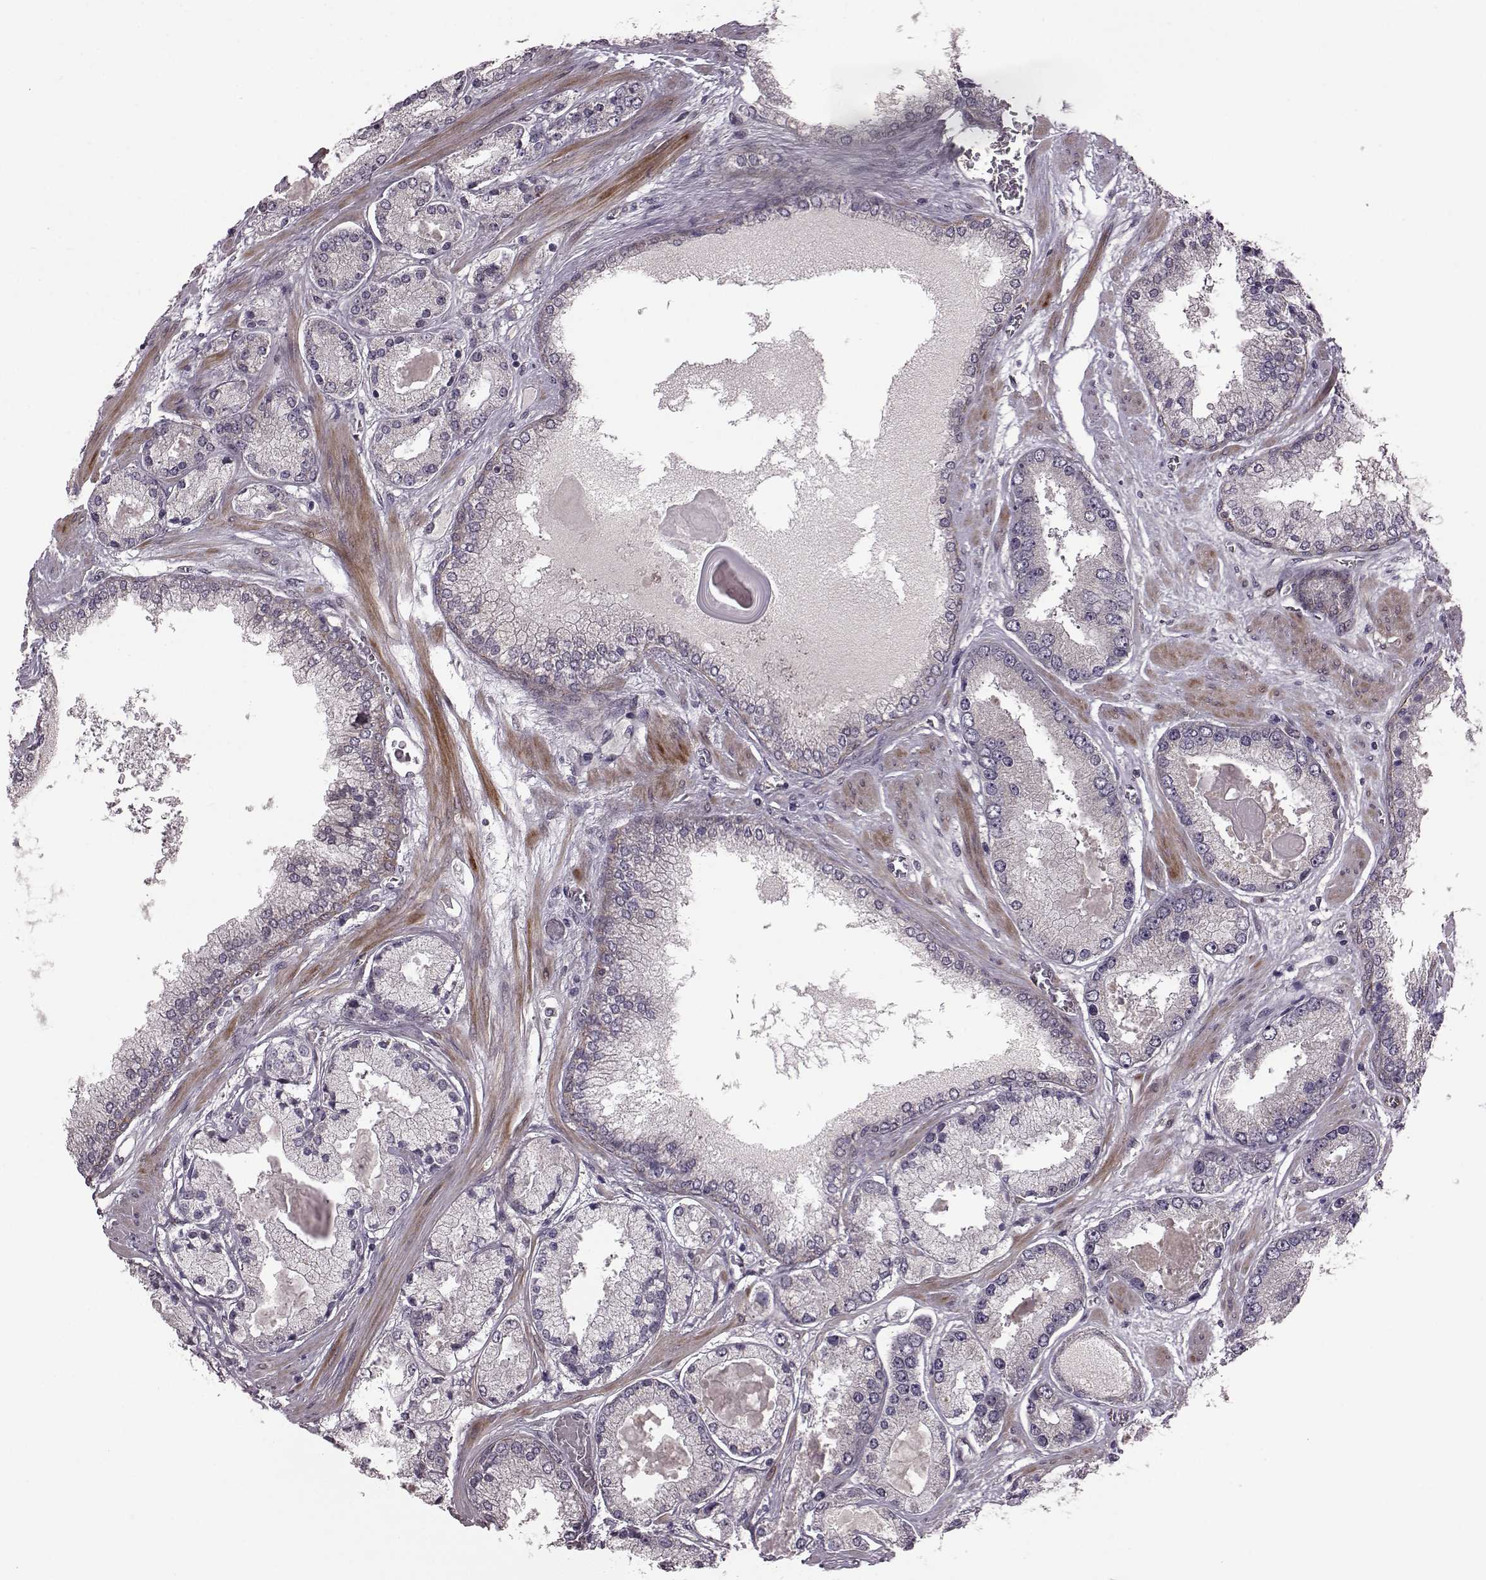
{"staining": {"intensity": "negative", "quantity": "none", "location": "none"}, "tissue": "prostate cancer", "cell_type": "Tumor cells", "image_type": "cancer", "snomed": [{"axis": "morphology", "description": "Adenocarcinoma, High grade"}, {"axis": "topography", "description": "Prostate"}], "caption": "IHC histopathology image of prostate cancer (adenocarcinoma (high-grade)) stained for a protein (brown), which exhibits no expression in tumor cells. (DAB (3,3'-diaminobenzidine) IHC, high magnification).", "gene": "SYNPO", "patient": {"sex": "male", "age": 67}}